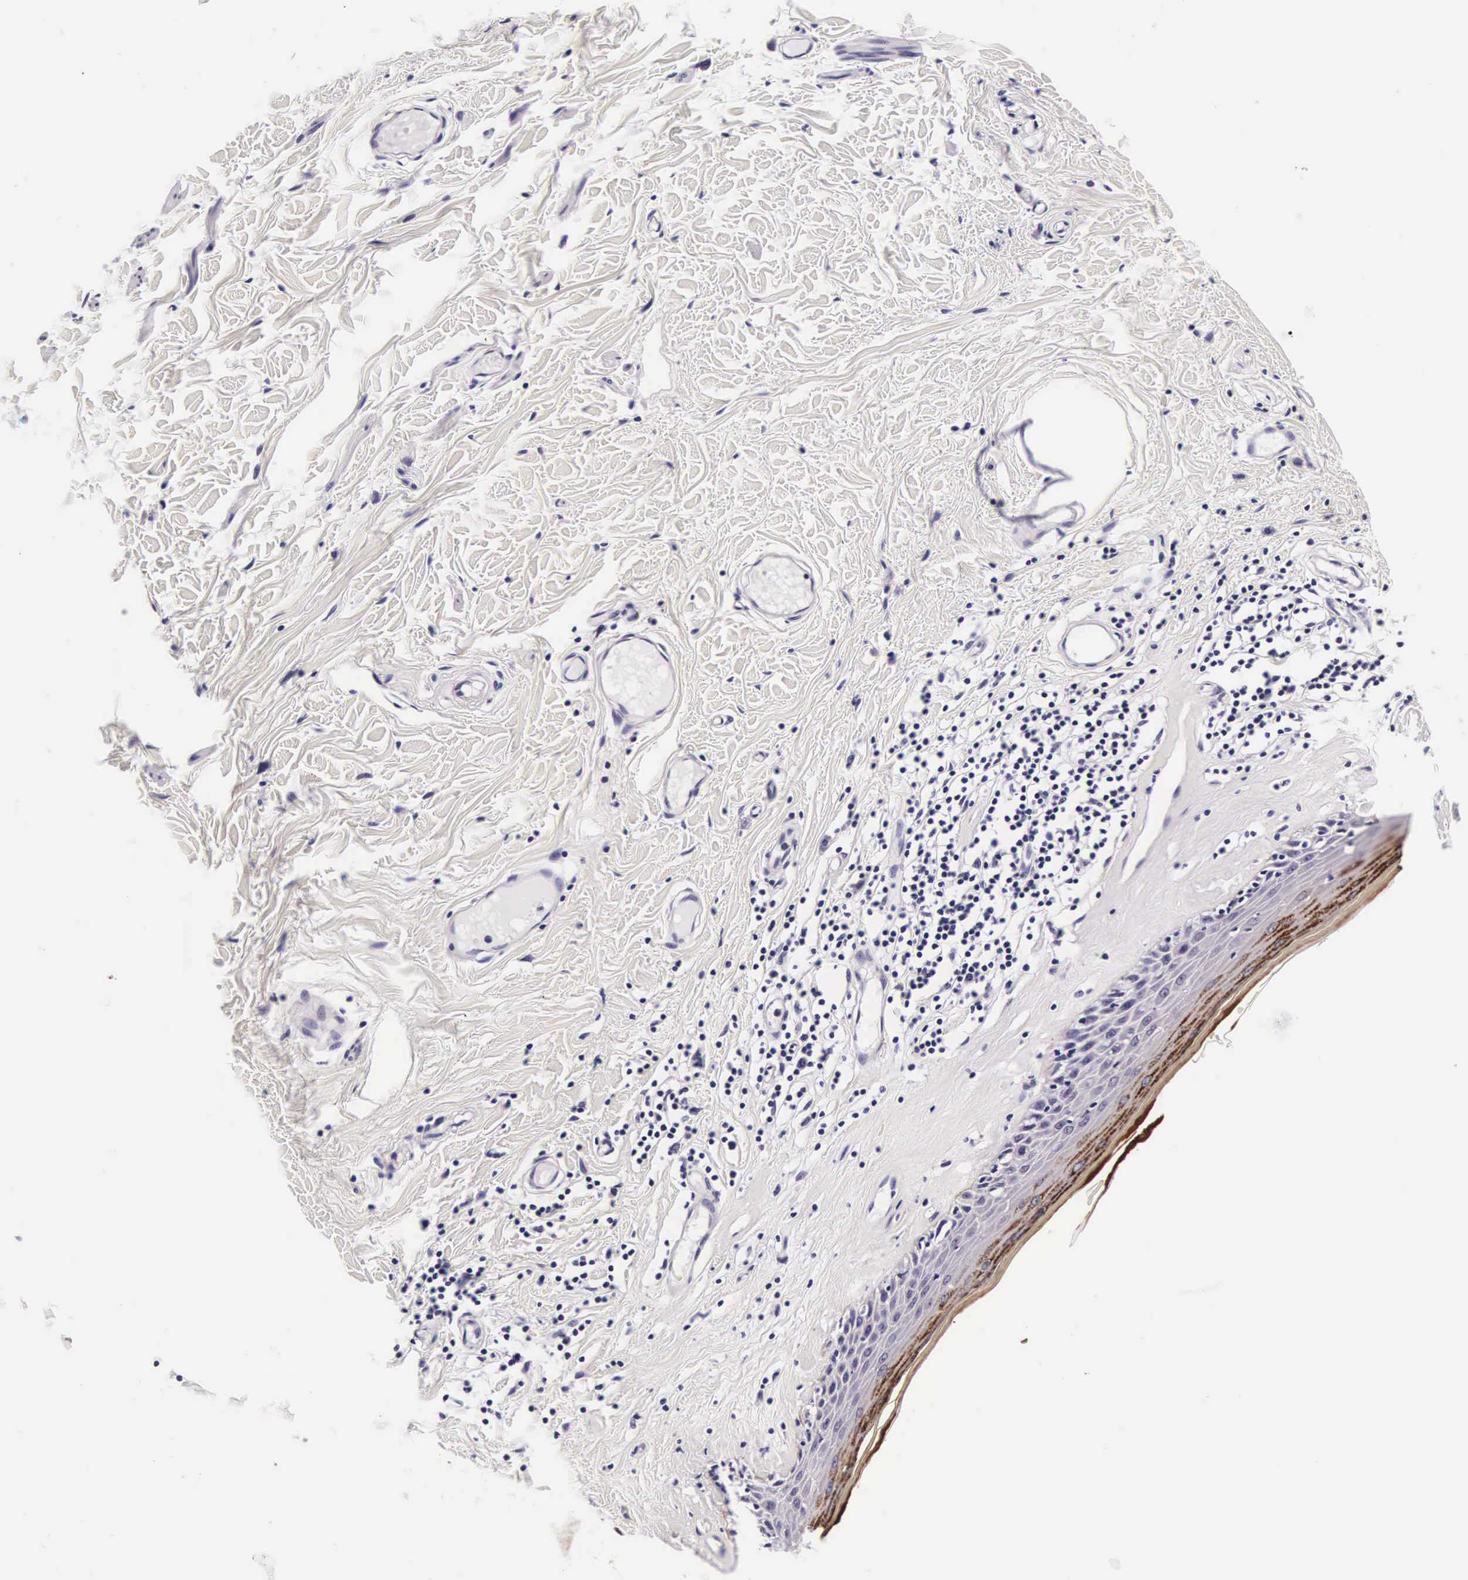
{"staining": {"intensity": "moderate", "quantity": ">75%", "location": "cytoplasmic/membranous"}, "tissue": "skin", "cell_type": "Epidermal cells", "image_type": "normal", "snomed": [{"axis": "morphology", "description": "Normal tissue, NOS"}, {"axis": "topography", "description": "Vascular tissue"}, {"axis": "topography", "description": "Vulva"}, {"axis": "topography", "description": "Peripheral nerve tissue"}], "caption": "Immunohistochemical staining of benign skin displays >75% levels of moderate cytoplasmic/membranous protein expression in approximately >75% of epidermal cells.", "gene": "PHETA2", "patient": {"sex": "female", "age": 86}}